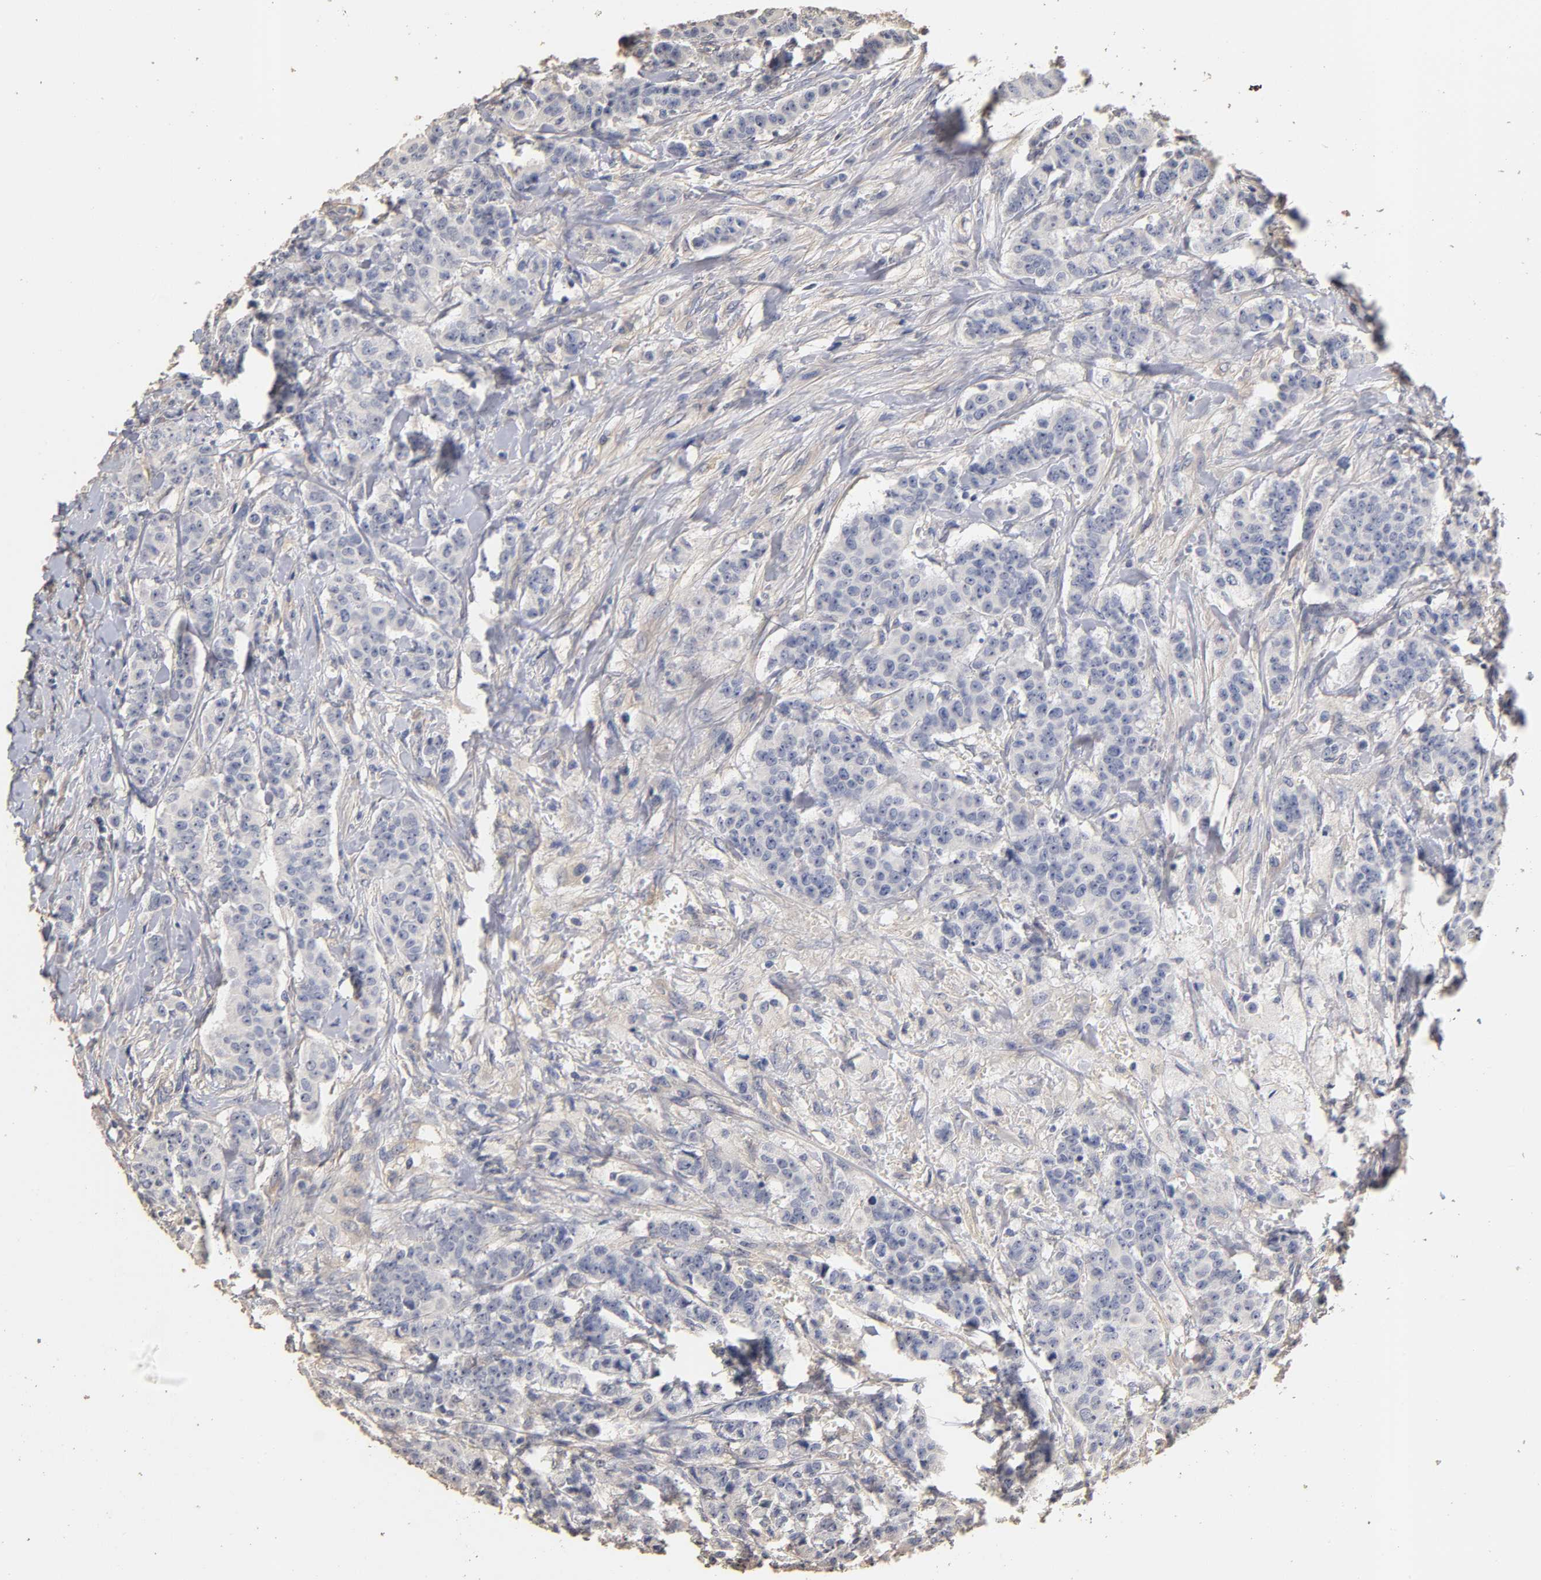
{"staining": {"intensity": "negative", "quantity": "none", "location": "none"}, "tissue": "breast cancer", "cell_type": "Tumor cells", "image_type": "cancer", "snomed": [{"axis": "morphology", "description": "Duct carcinoma"}, {"axis": "topography", "description": "Breast"}], "caption": "Human breast cancer stained for a protein using IHC exhibits no positivity in tumor cells.", "gene": "VSIG4", "patient": {"sex": "female", "age": 40}}